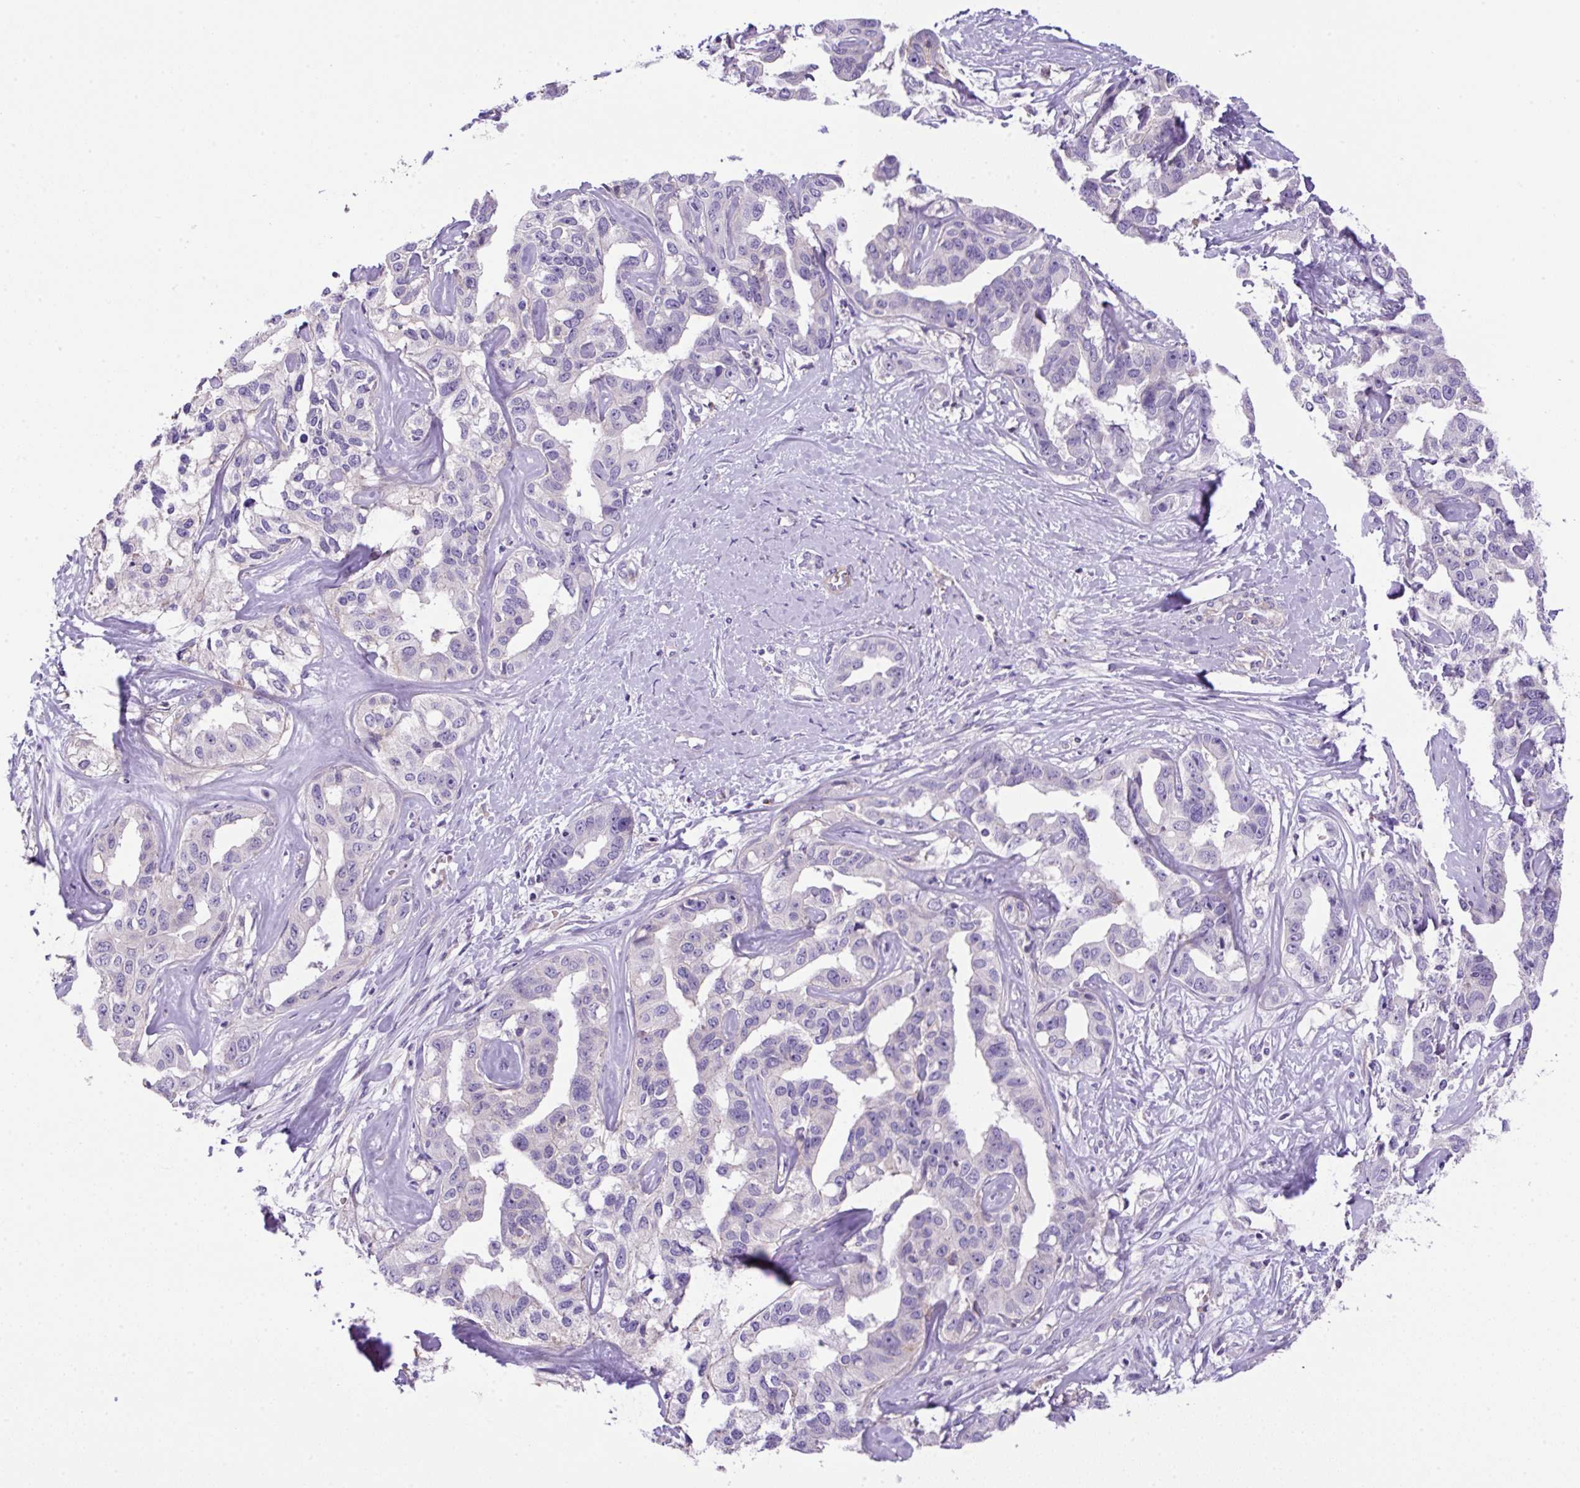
{"staining": {"intensity": "negative", "quantity": "none", "location": "none"}, "tissue": "liver cancer", "cell_type": "Tumor cells", "image_type": "cancer", "snomed": [{"axis": "morphology", "description": "Cholangiocarcinoma"}, {"axis": "topography", "description": "Liver"}], "caption": "Tumor cells show no significant protein staining in liver cancer.", "gene": "NPTN", "patient": {"sex": "male", "age": 59}}